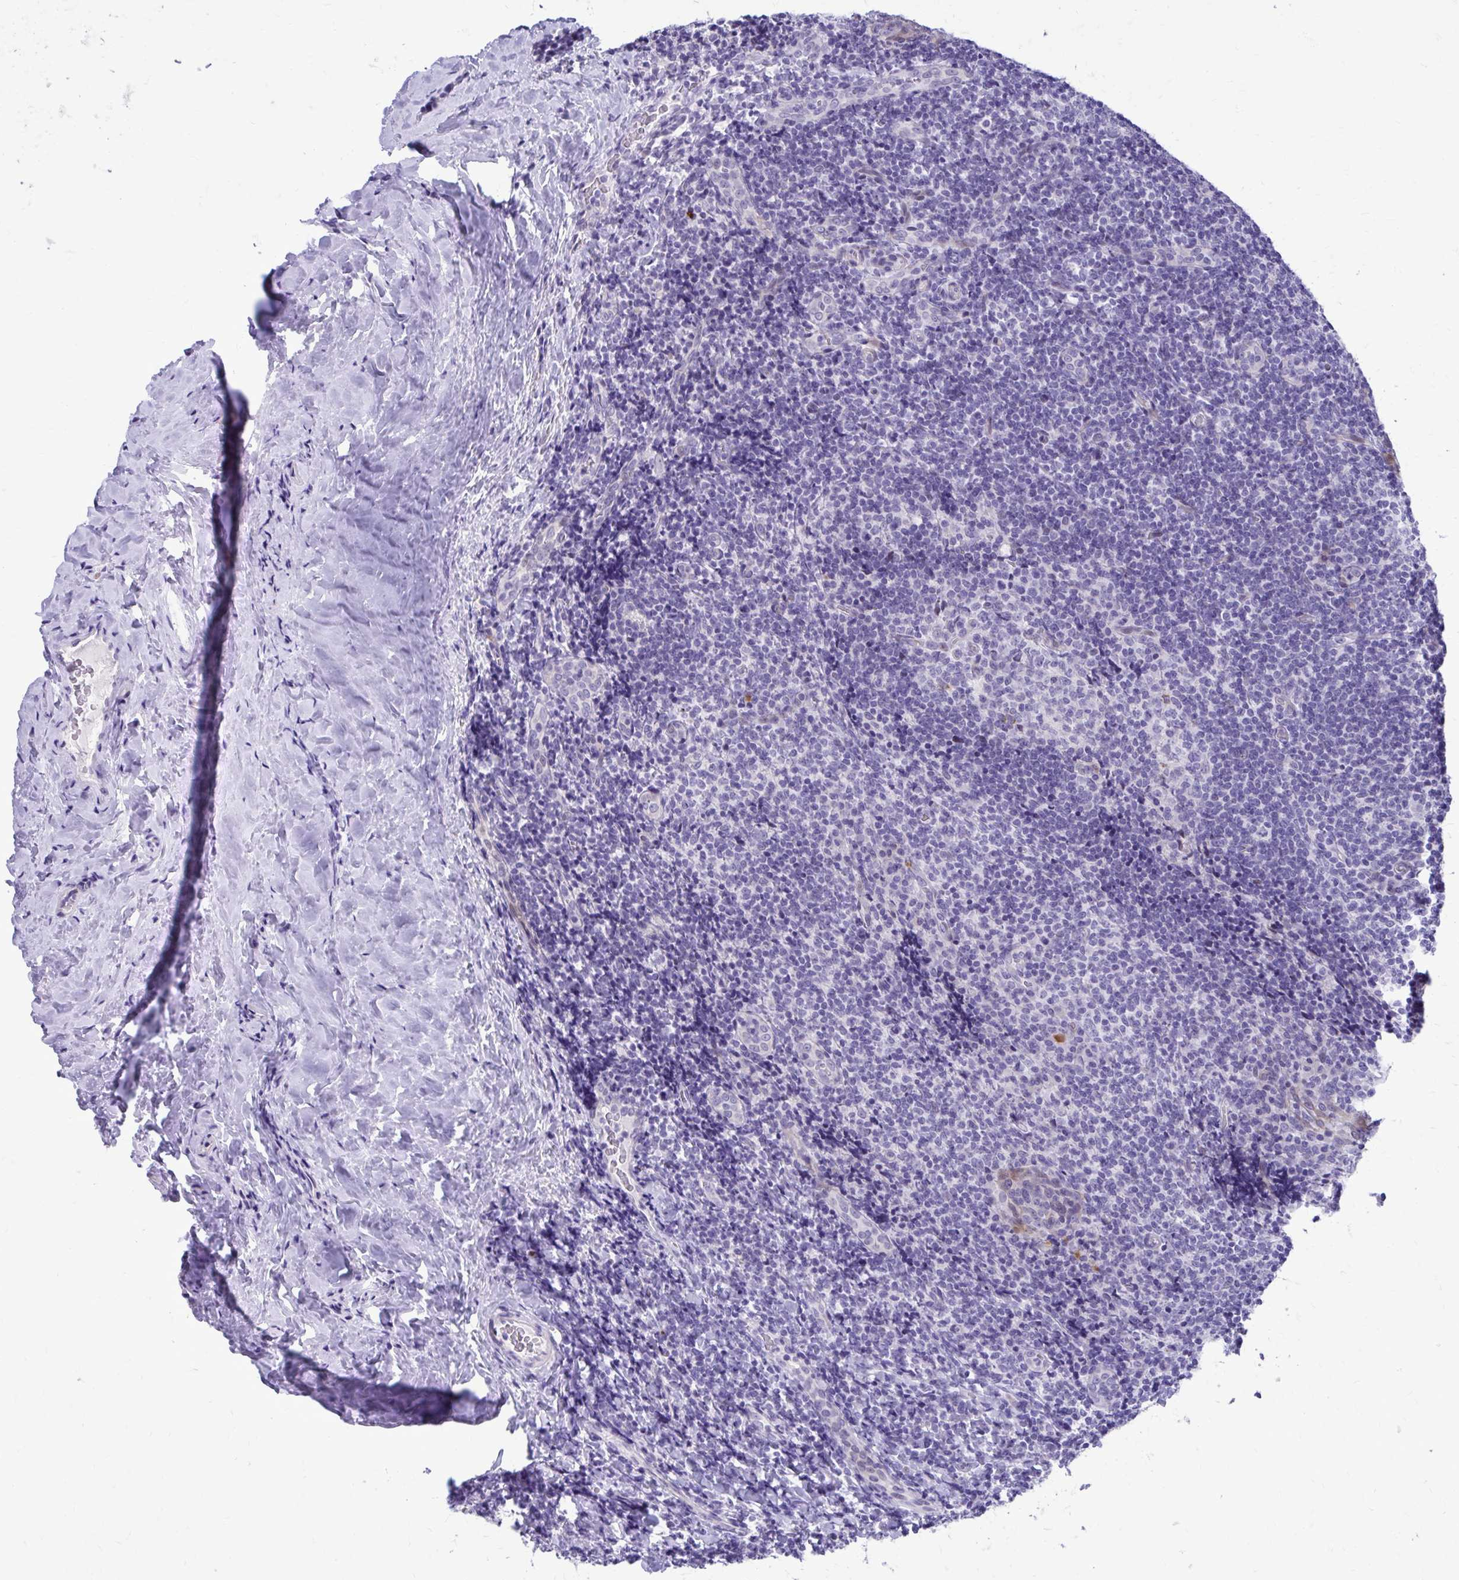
{"staining": {"intensity": "negative", "quantity": "none", "location": "none"}, "tissue": "tonsil", "cell_type": "Germinal center cells", "image_type": "normal", "snomed": [{"axis": "morphology", "description": "Normal tissue, NOS"}, {"axis": "topography", "description": "Tonsil"}], "caption": "Germinal center cells are negative for protein expression in benign human tonsil. (DAB (3,3'-diaminobenzidine) IHC with hematoxylin counter stain).", "gene": "LCN15", "patient": {"sex": "male", "age": 17}}